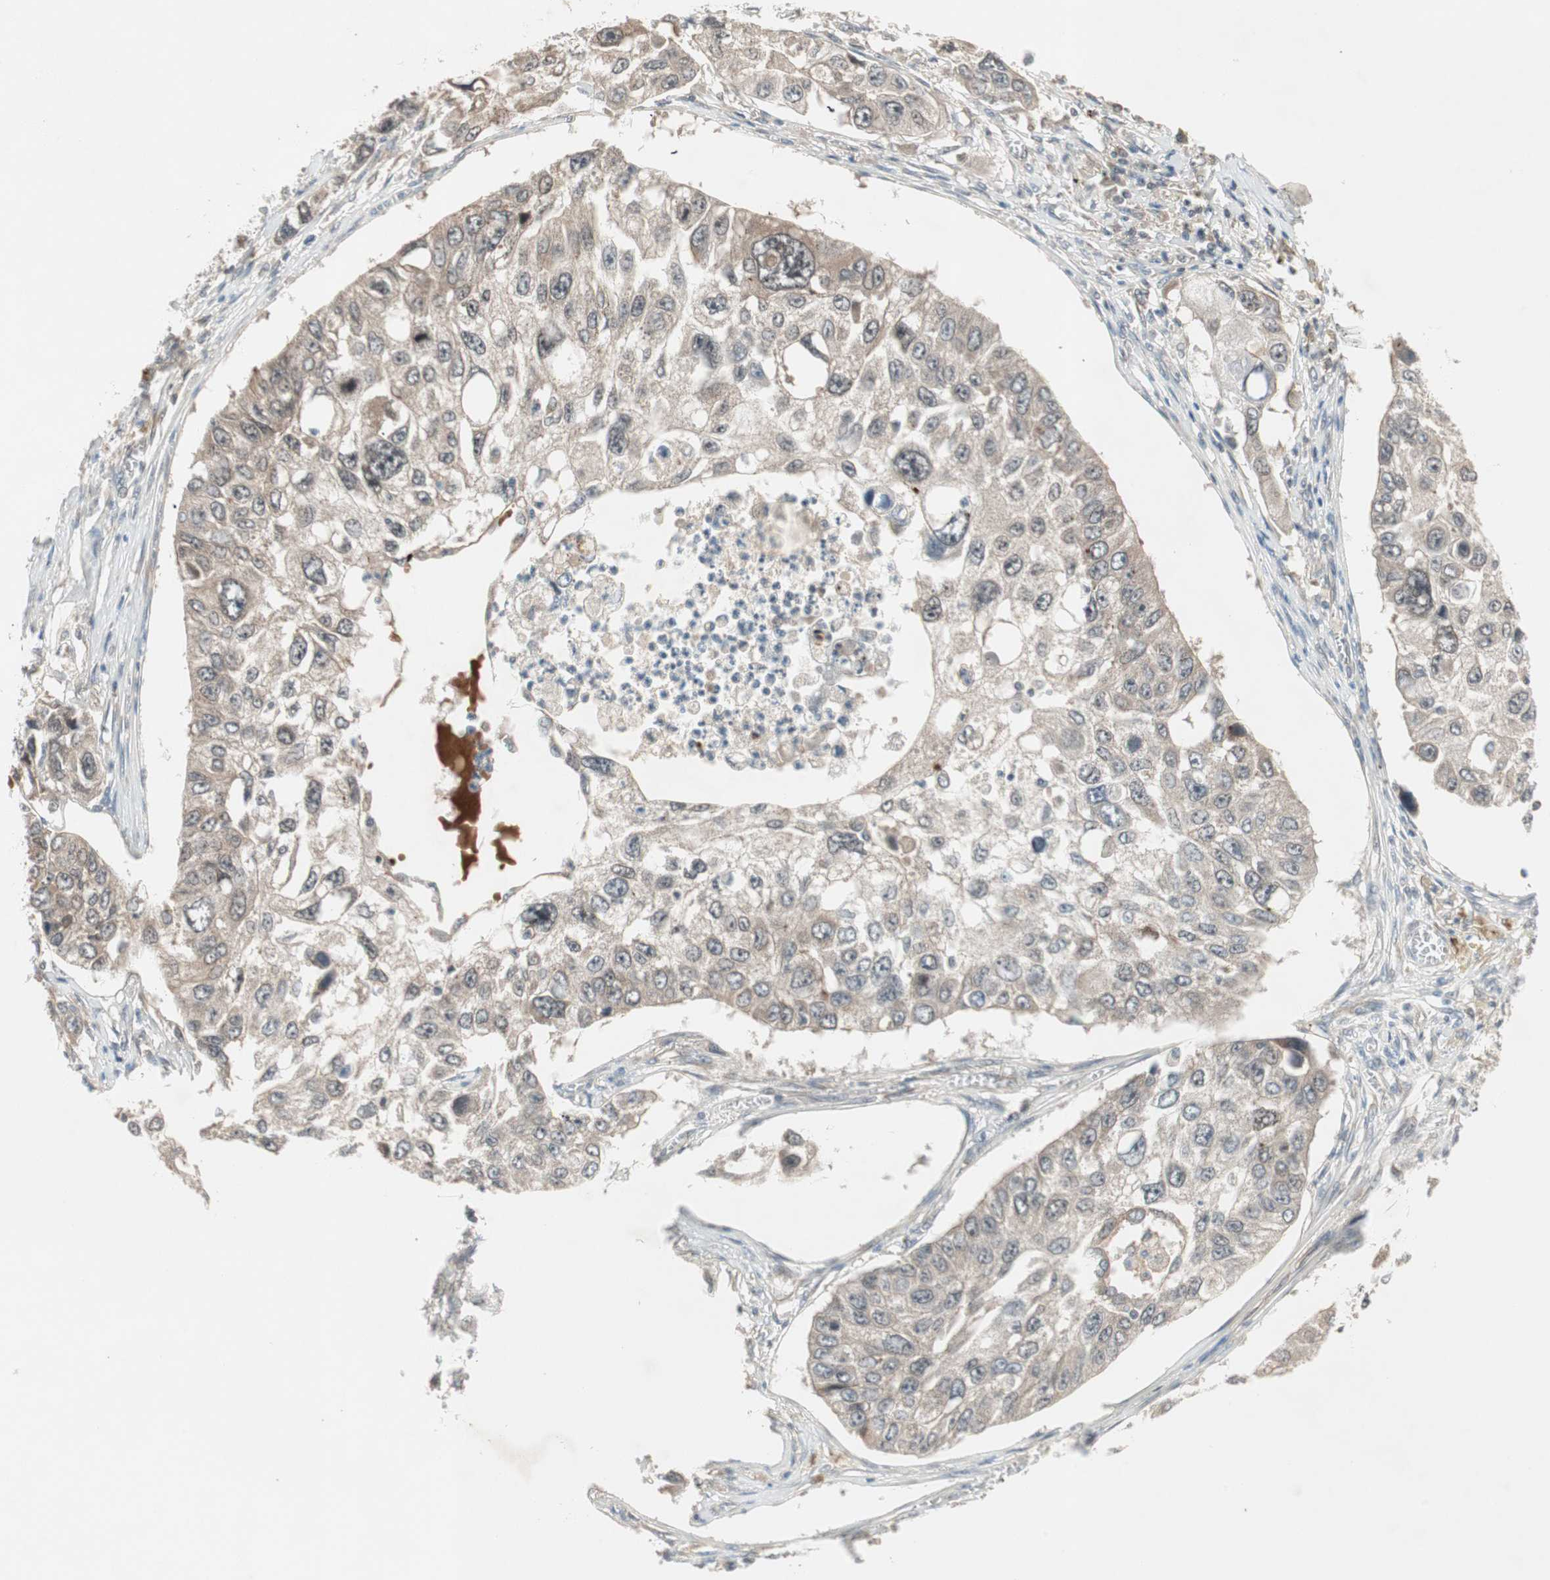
{"staining": {"intensity": "weak", "quantity": "25%-75%", "location": "cytoplasmic/membranous"}, "tissue": "lung cancer", "cell_type": "Tumor cells", "image_type": "cancer", "snomed": [{"axis": "morphology", "description": "Squamous cell carcinoma, NOS"}, {"axis": "topography", "description": "Lung"}], "caption": "Approximately 25%-75% of tumor cells in human lung cancer (squamous cell carcinoma) reveal weak cytoplasmic/membranous protein expression as visualized by brown immunohistochemical staining.", "gene": "PGBD1", "patient": {"sex": "male", "age": 71}}